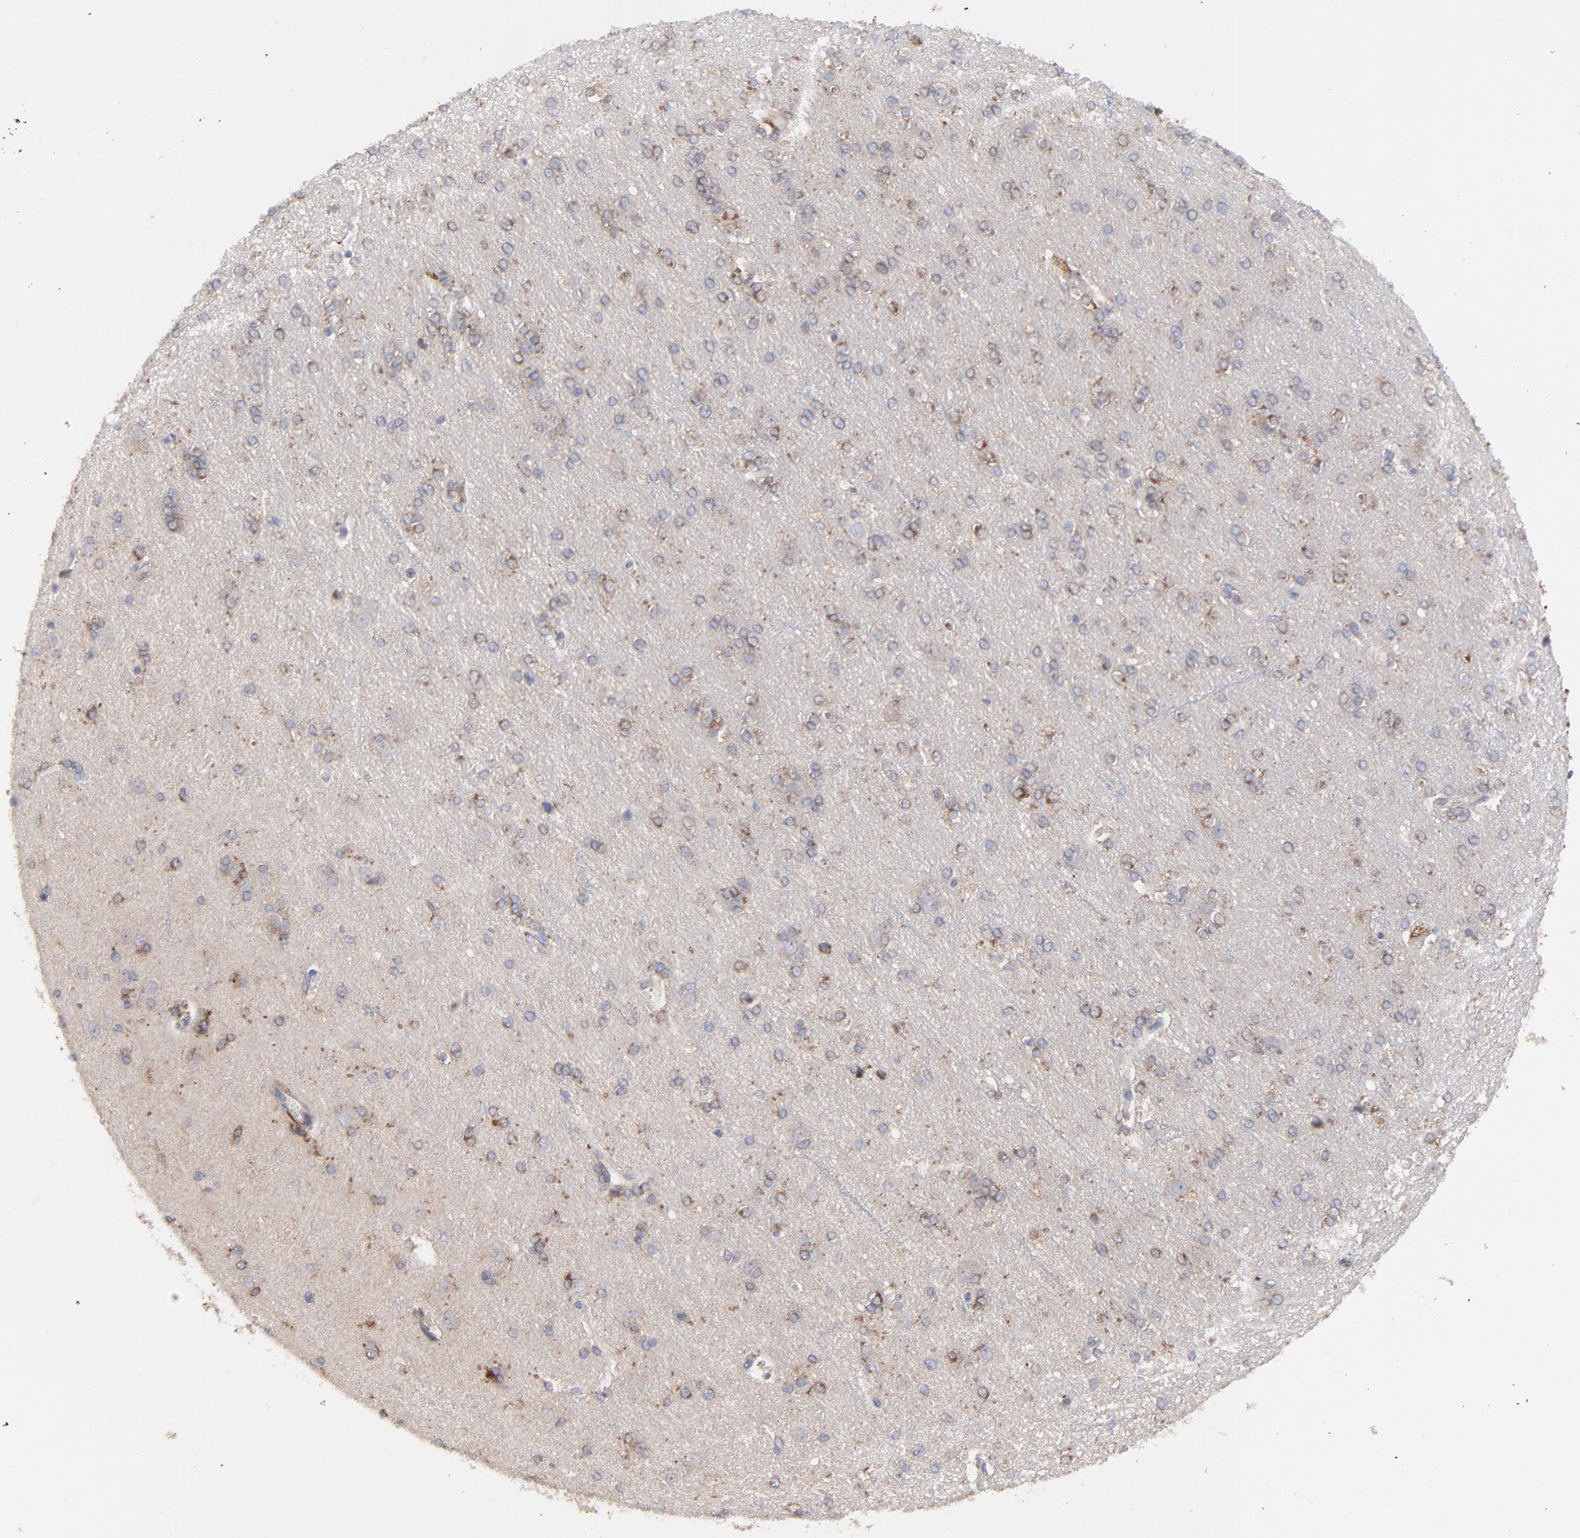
{"staining": {"intensity": "weak", "quantity": ">75%", "location": "cytoplasmic/membranous"}, "tissue": "cerebral cortex", "cell_type": "Endothelial cells", "image_type": "normal", "snomed": [{"axis": "morphology", "description": "Normal tissue, NOS"}, {"axis": "topography", "description": "Cerebral cortex"}], "caption": "Immunohistochemical staining of normal human cerebral cortex exhibits >75% levels of weak cytoplasmic/membranous protein expression in about >75% of endothelial cells.", "gene": "RAB9A", "patient": {"sex": "female", "age": 54}}